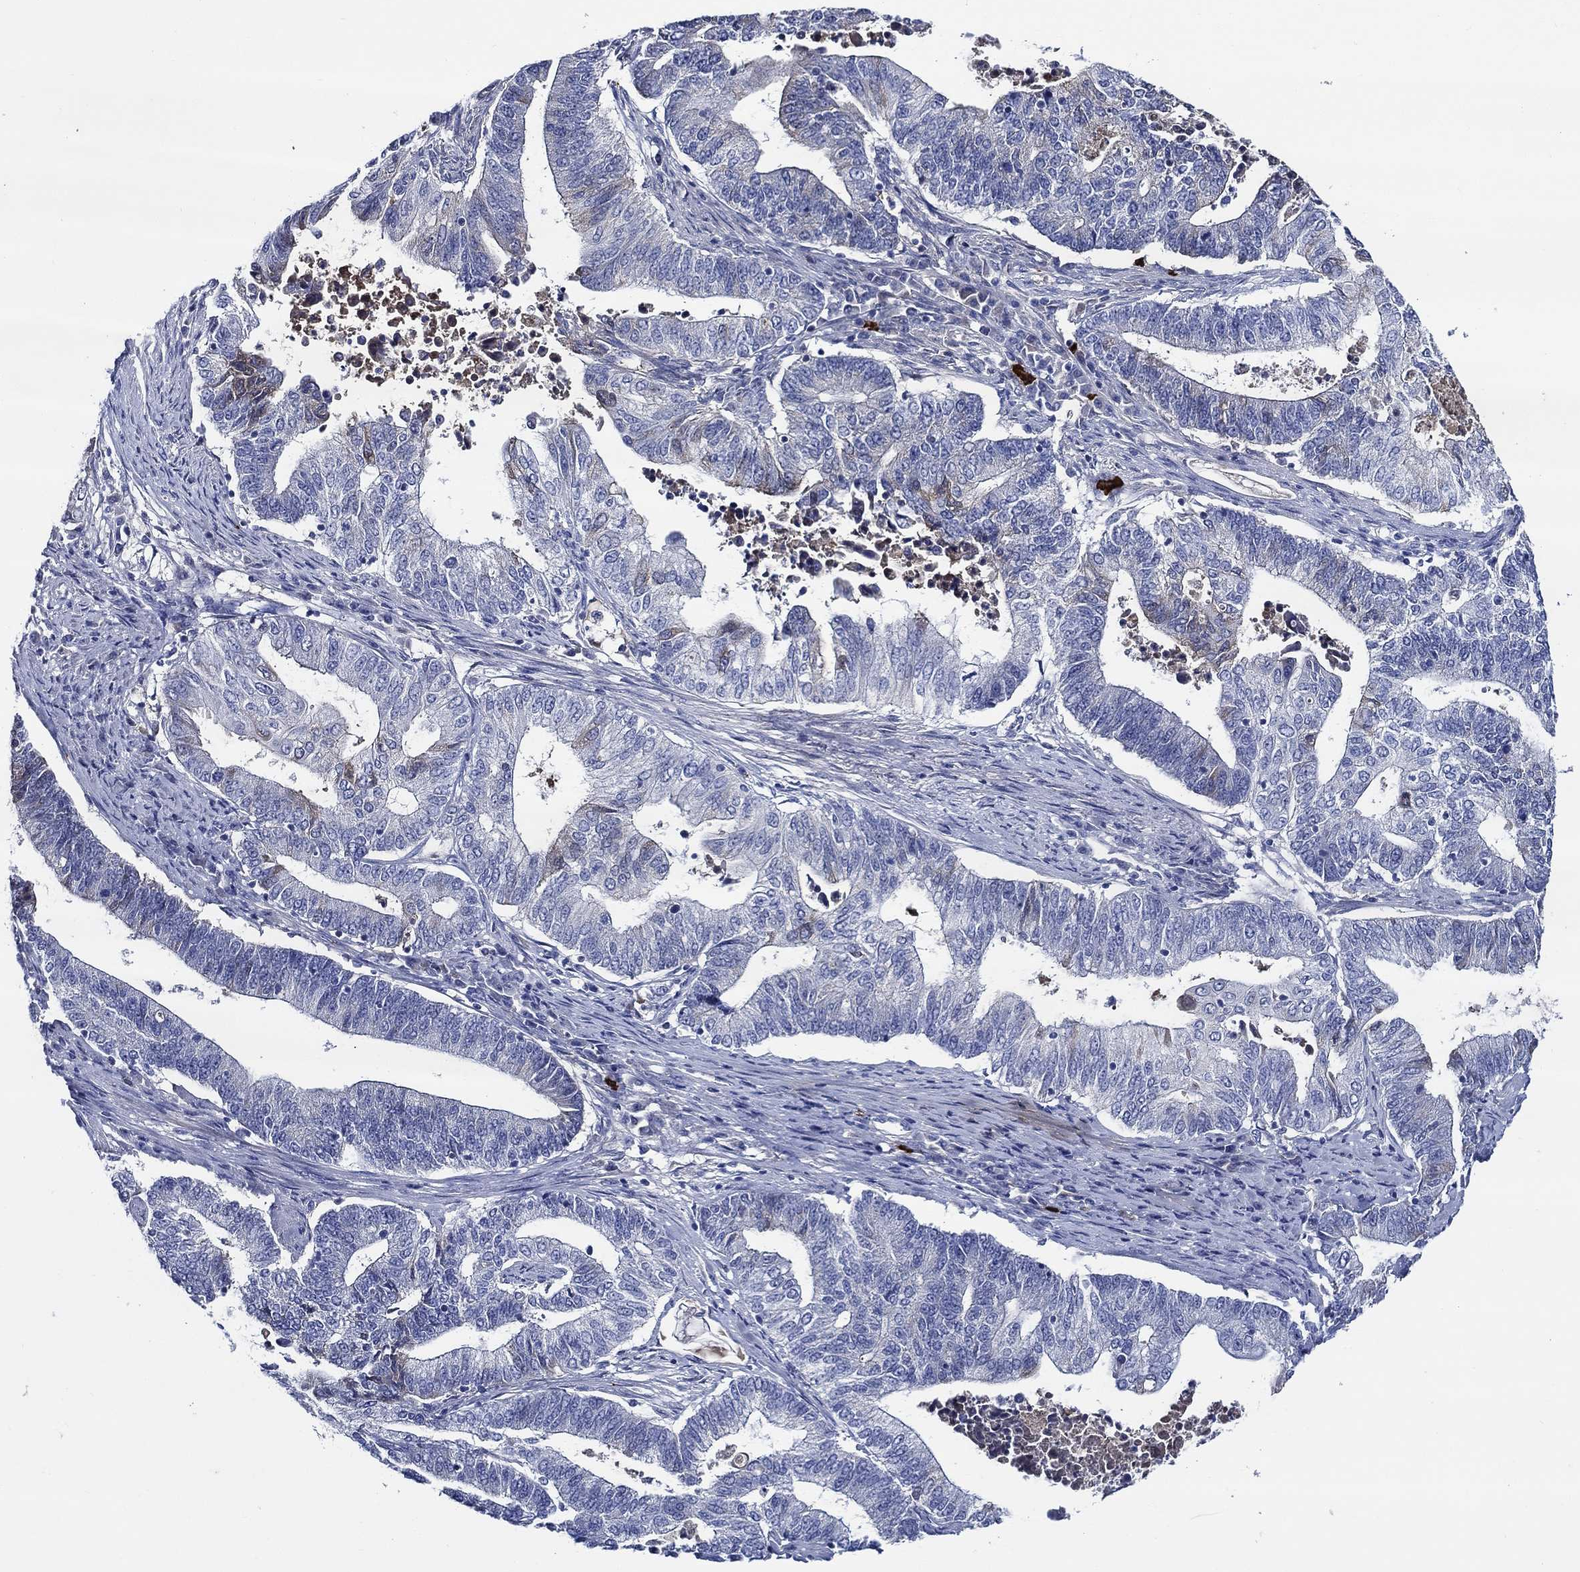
{"staining": {"intensity": "negative", "quantity": "none", "location": "none"}, "tissue": "endometrial cancer", "cell_type": "Tumor cells", "image_type": "cancer", "snomed": [{"axis": "morphology", "description": "Adenocarcinoma, NOS"}, {"axis": "topography", "description": "Uterus"}, {"axis": "topography", "description": "Endometrium"}], "caption": "Immunohistochemical staining of endometrial cancer displays no significant staining in tumor cells. The staining is performed using DAB (3,3'-diaminobenzidine) brown chromogen with nuclei counter-stained in using hematoxylin.", "gene": "ALOX12", "patient": {"sex": "female", "age": 54}}